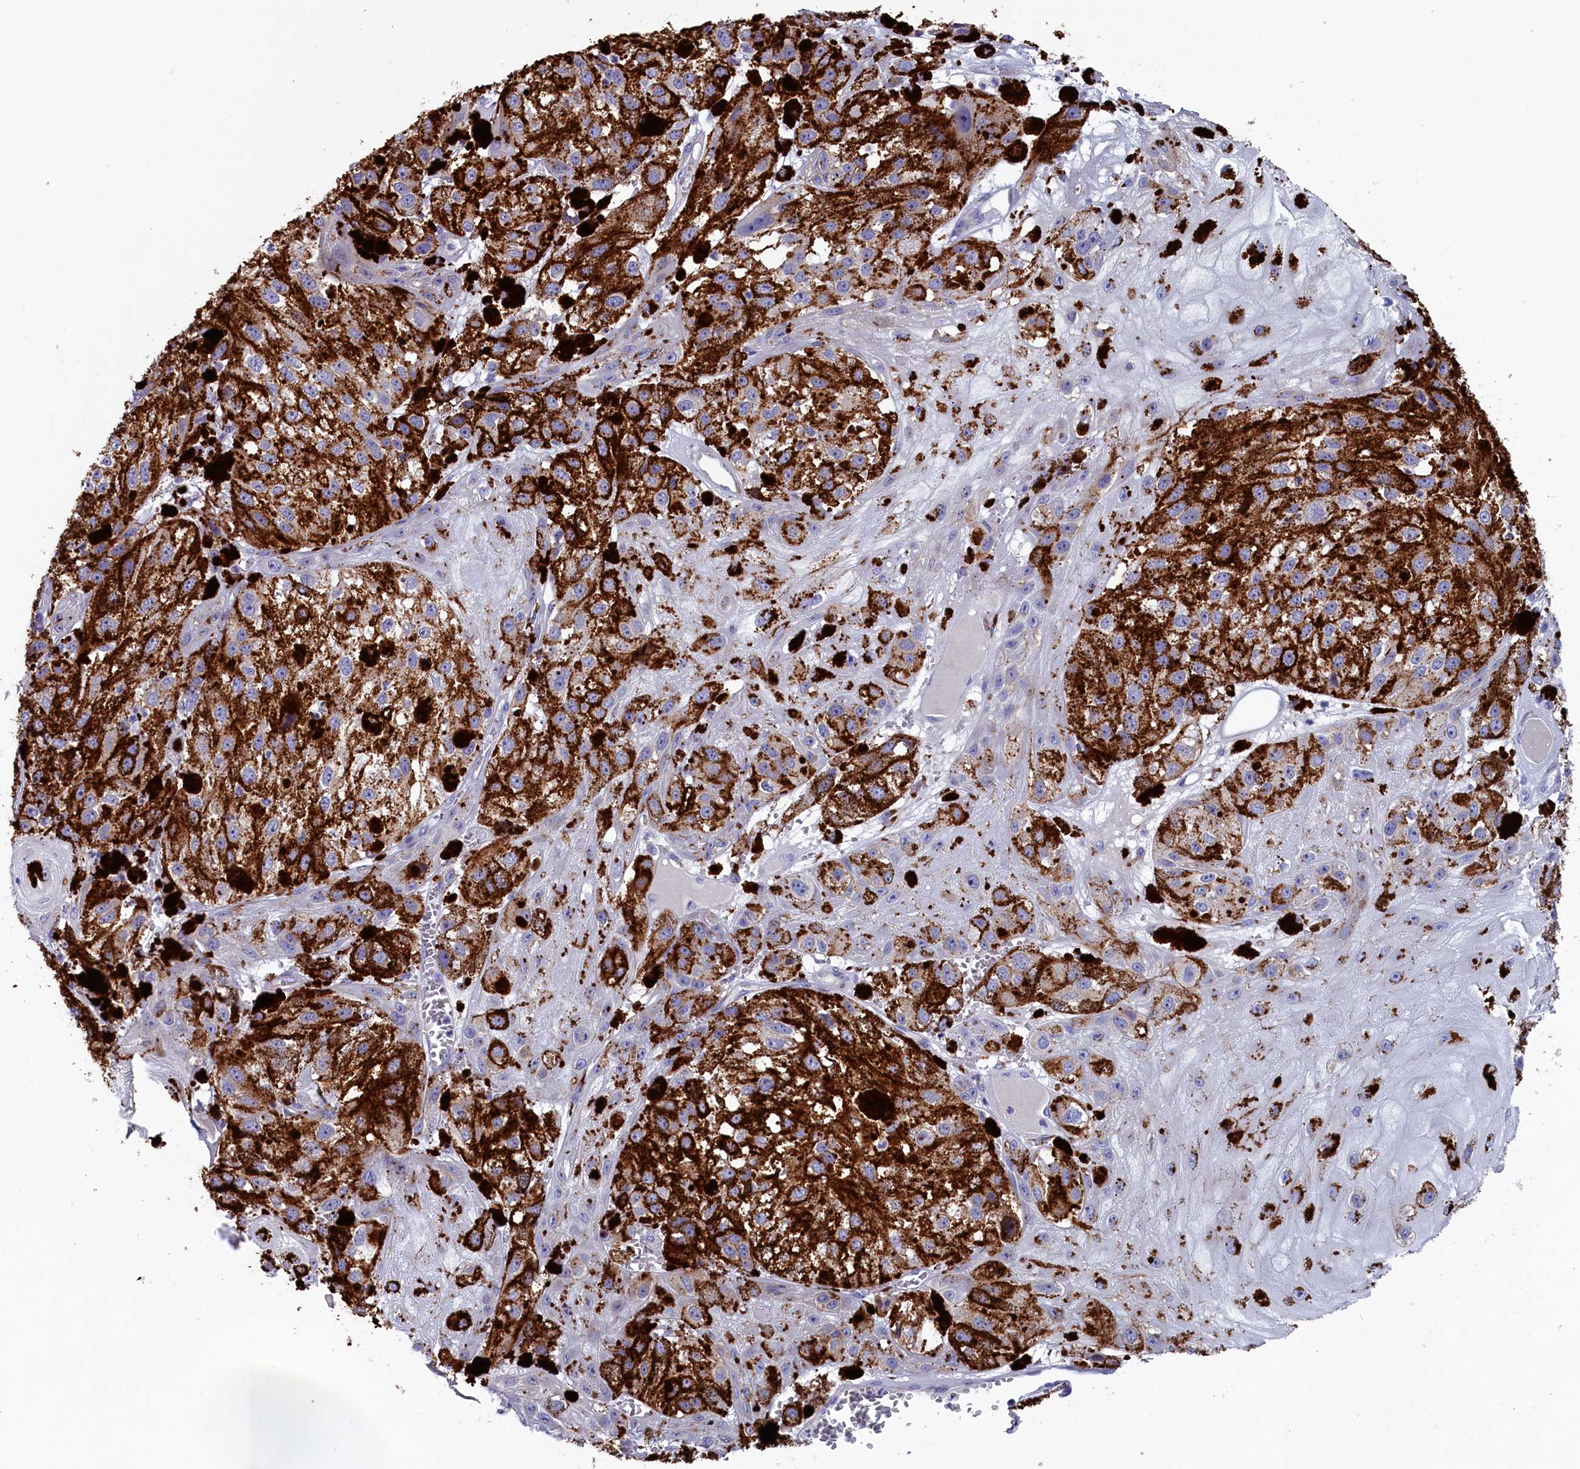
{"staining": {"intensity": "negative", "quantity": "none", "location": "none"}, "tissue": "melanoma", "cell_type": "Tumor cells", "image_type": "cancer", "snomed": [{"axis": "morphology", "description": "Malignant melanoma, NOS"}, {"axis": "topography", "description": "Skin"}], "caption": "Malignant melanoma was stained to show a protein in brown. There is no significant staining in tumor cells. The staining is performed using DAB brown chromogen with nuclei counter-stained in using hematoxylin.", "gene": "NUDT7", "patient": {"sex": "male", "age": 88}}